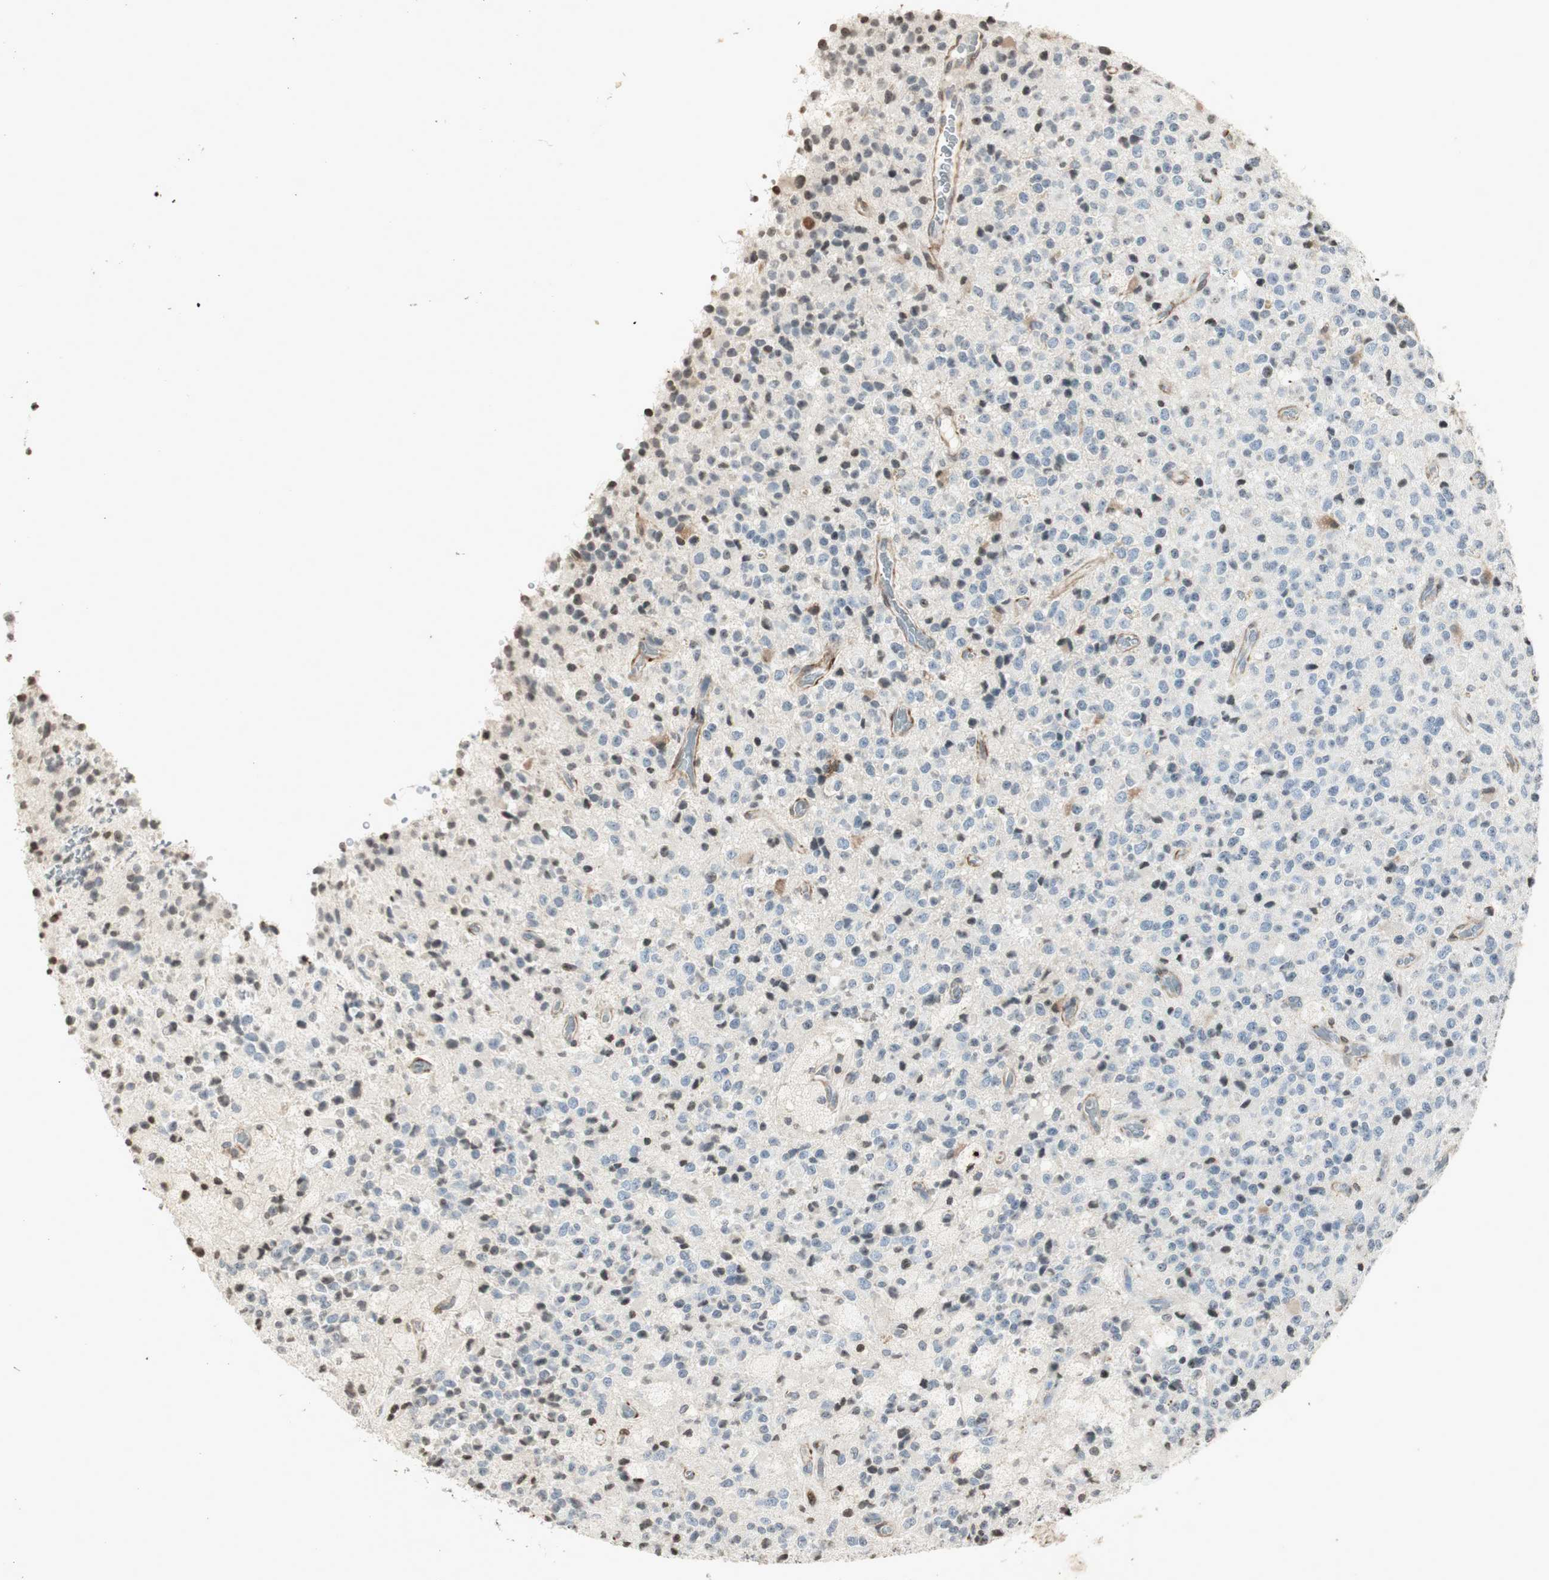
{"staining": {"intensity": "weak", "quantity": "<25%", "location": "nuclear"}, "tissue": "glioma", "cell_type": "Tumor cells", "image_type": "cancer", "snomed": [{"axis": "morphology", "description": "Glioma, malignant, High grade"}, {"axis": "topography", "description": "pancreas cauda"}], "caption": "Tumor cells are negative for brown protein staining in glioma. (DAB immunohistochemistry (IHC), high magnification).", "gene": "PRKG1", "patient": {"sex": "male", "age": 60}}